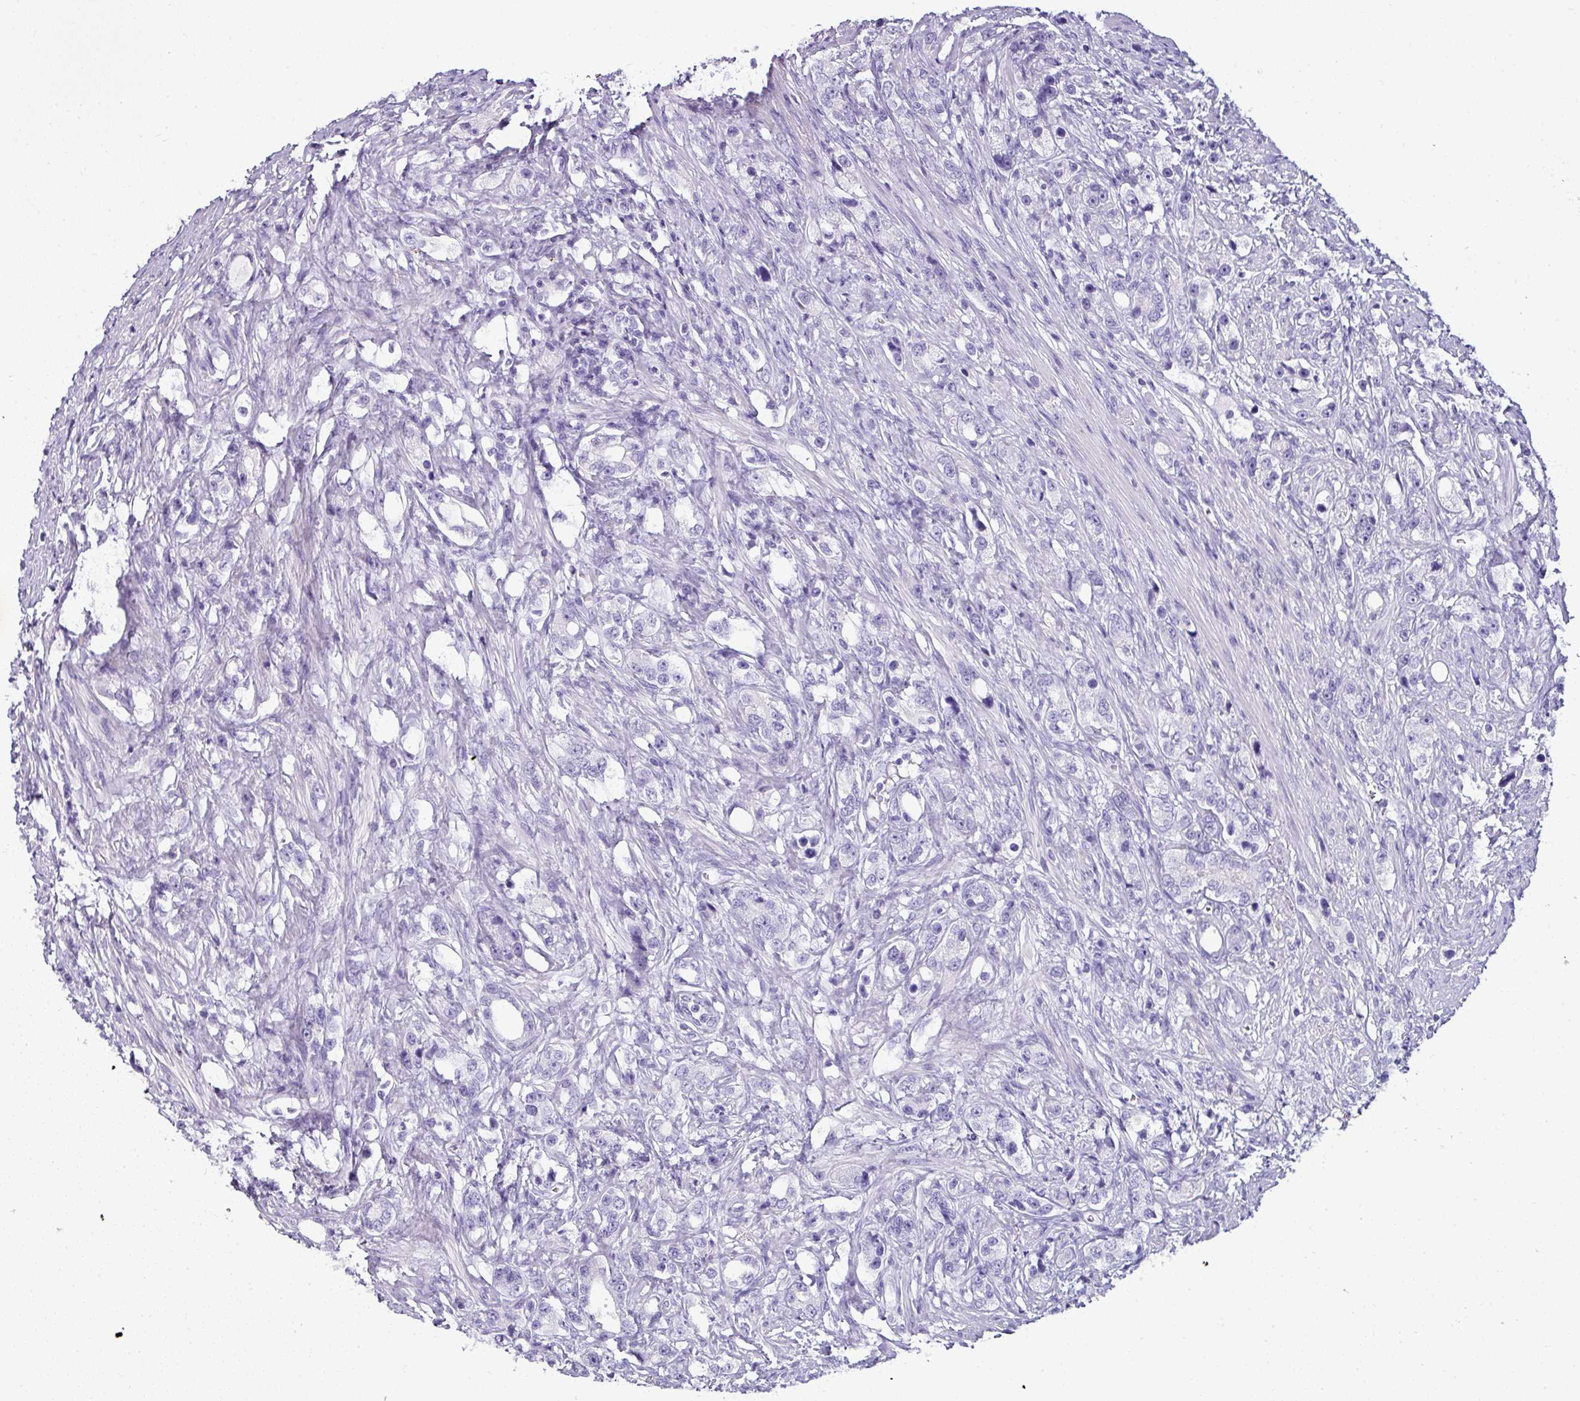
{"staining": {"intensity": "negative", "quantity": "none", "location": "none"}, "tissue": "prostate cancer", "cell_type": "Tumor cells", "image_type": "cancer", "snomed": [{"axis": "morphology", "description": "Adenocarcinoma, High grade"}, {"axis": "topography", "description": "Prostate"}], "caption": "Tumor cells are negative for brown protein staining in prostate adenocarcinoma (high-grade).", "gene": "NAPSA", "patient": {"sex": "male", "age": 63}}